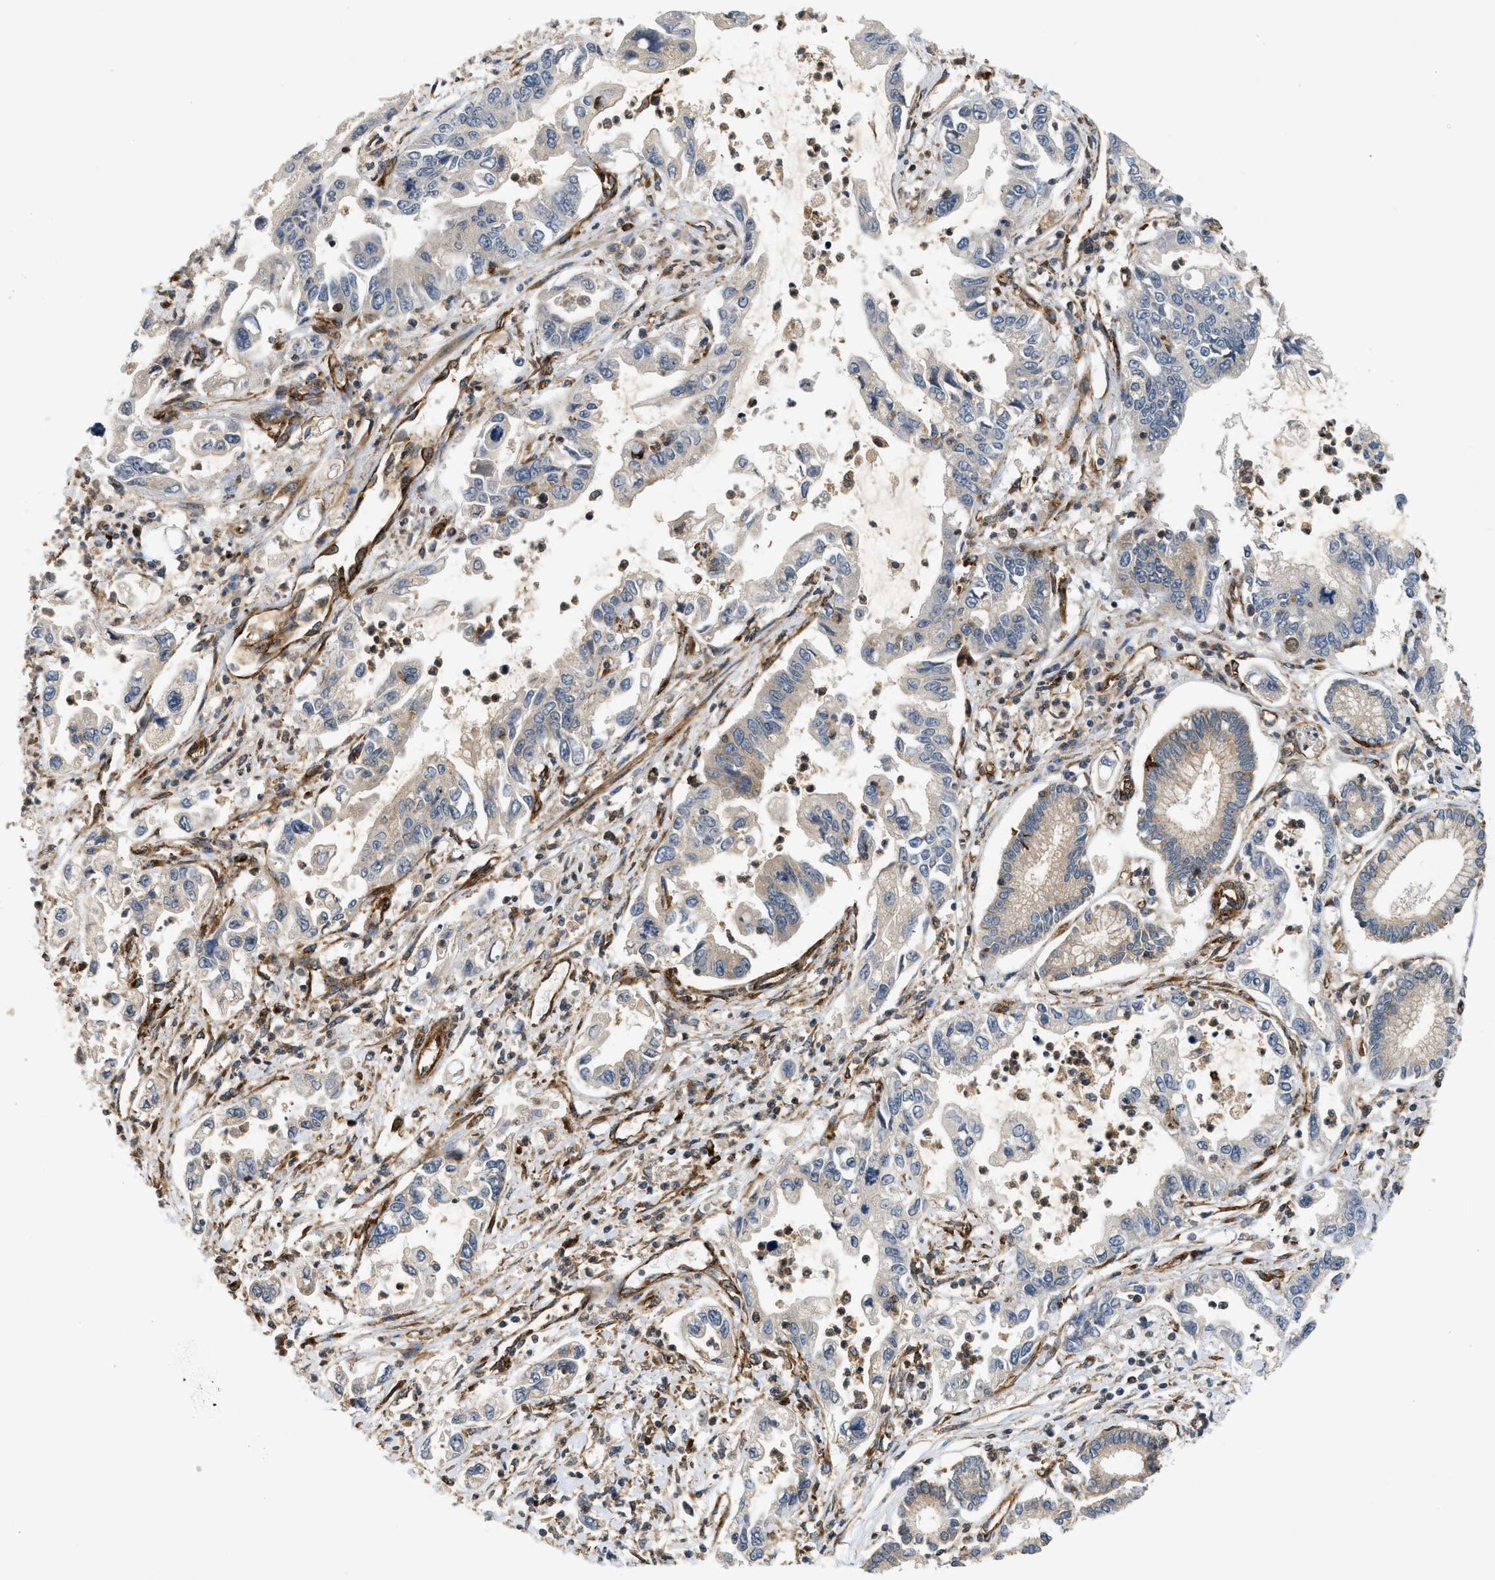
{"staining": {"intensity": "weak", "quantity": "<25%", "location": "cytoplasmic/membranous"}, "tissue": "pancreatic cancer", "cell_type": "Tumor cells", "image_type": "cancer", "snomed": [{"axis": "morphology", "description": "Adenocarcinoma, NOS"}, {"axis": "topography", "description": "Pancreas"}], "caption": "Immunohistochemistry (IHC) of adenocarcinoma (pancreatic) displays no positivity in tumor cells. (Brightfield microscopy of DAB IHC at high magnification).", "gene": "HIP1", "patient": {"sex": "male", "age": 56}}